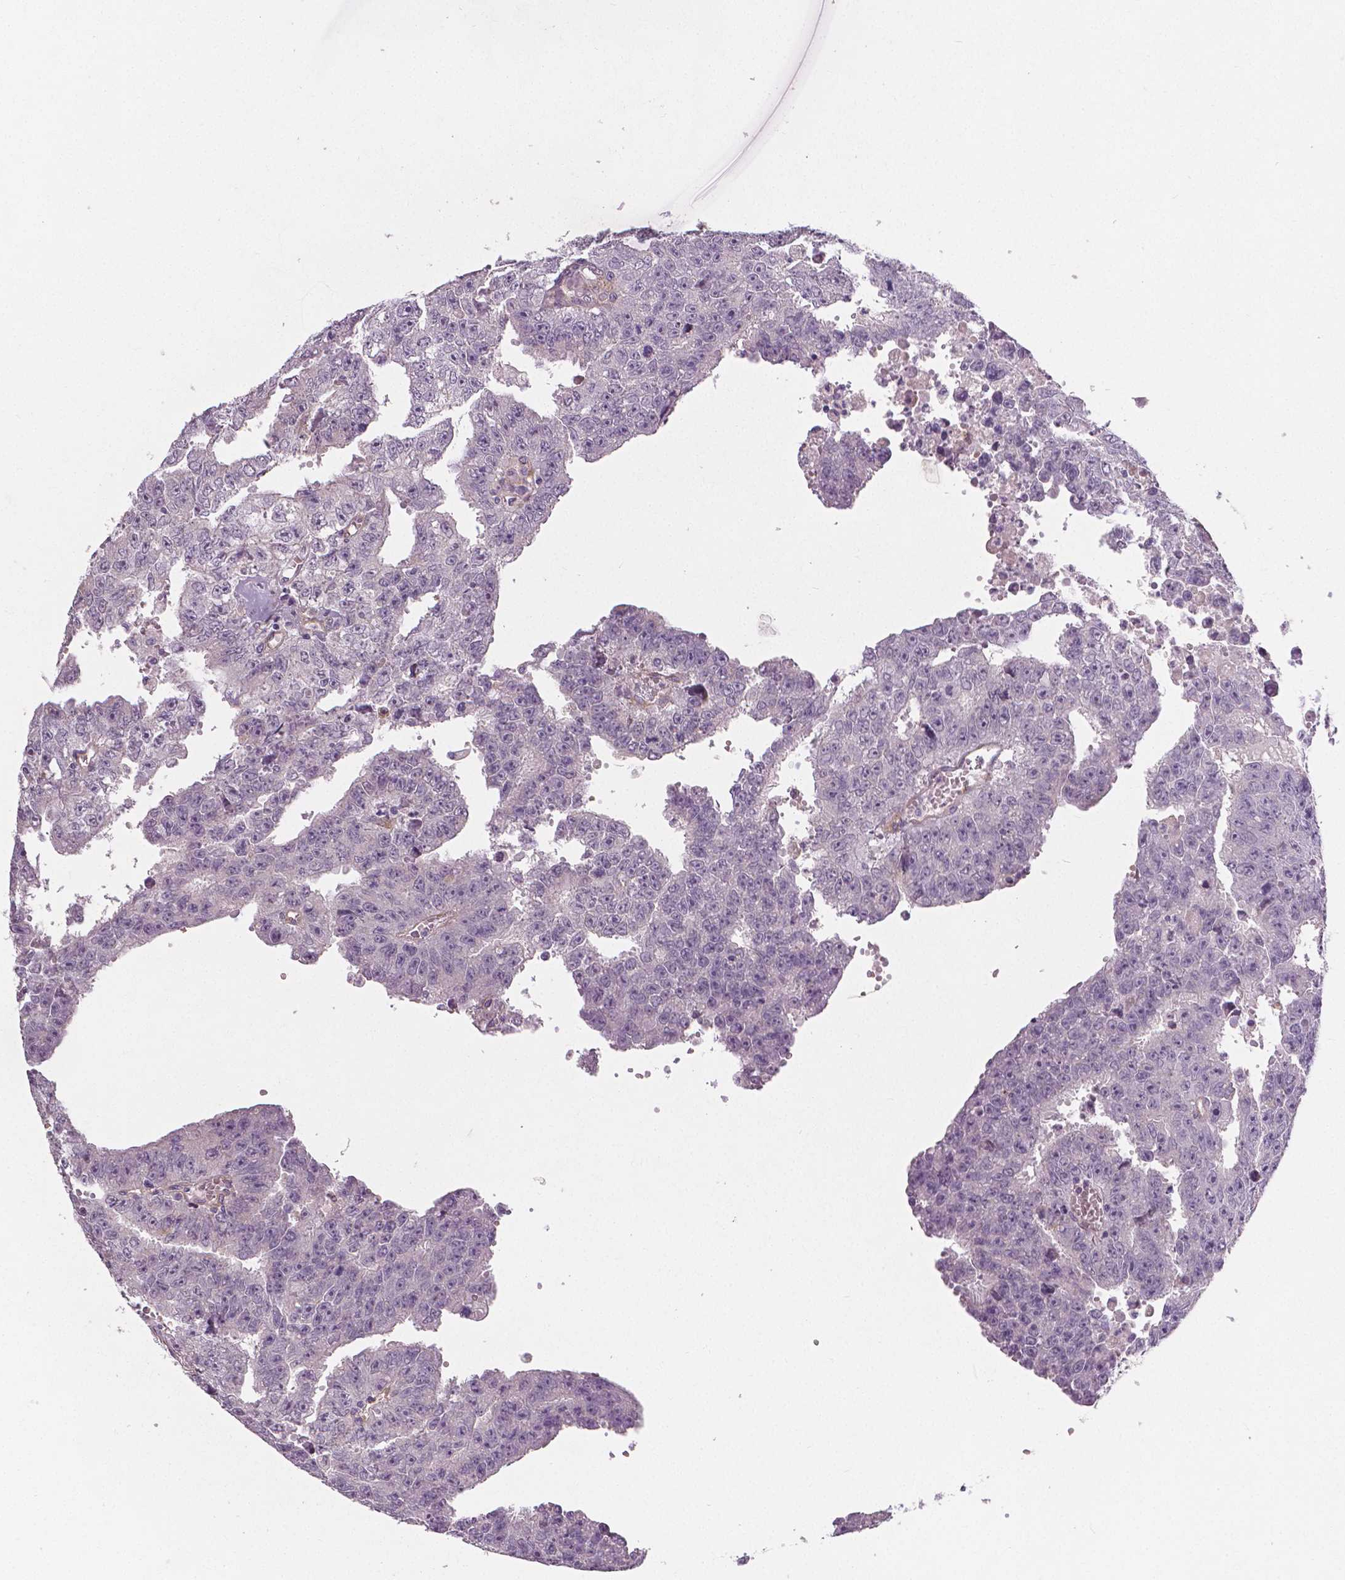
{"staining": {"intensity": "negative", "quantity": "none", "location": "none"}, "tissue": "testis cancer", "cell_type": "Tumor cells", "image_type": "cancer", "snomed": [{"axis": "morphology", "description": "Carcinoma, Embryonal, NOS"}, {"axis": "morphology", "description": "Teratoma, malignant, NOS"}, {"axis": "topography", "description": "Testis"}], "caption": "Protein analysis of testis cancer (teratoma (malignant)) demonstrates no significant staining in tumor cells. (DAB (3,3'-diaminobenzidine) immunohistochemistry (IHC) with hematoxylin counter stain).", "gene": "FLT1", "patient": {"sex": "male", "age": 24}}